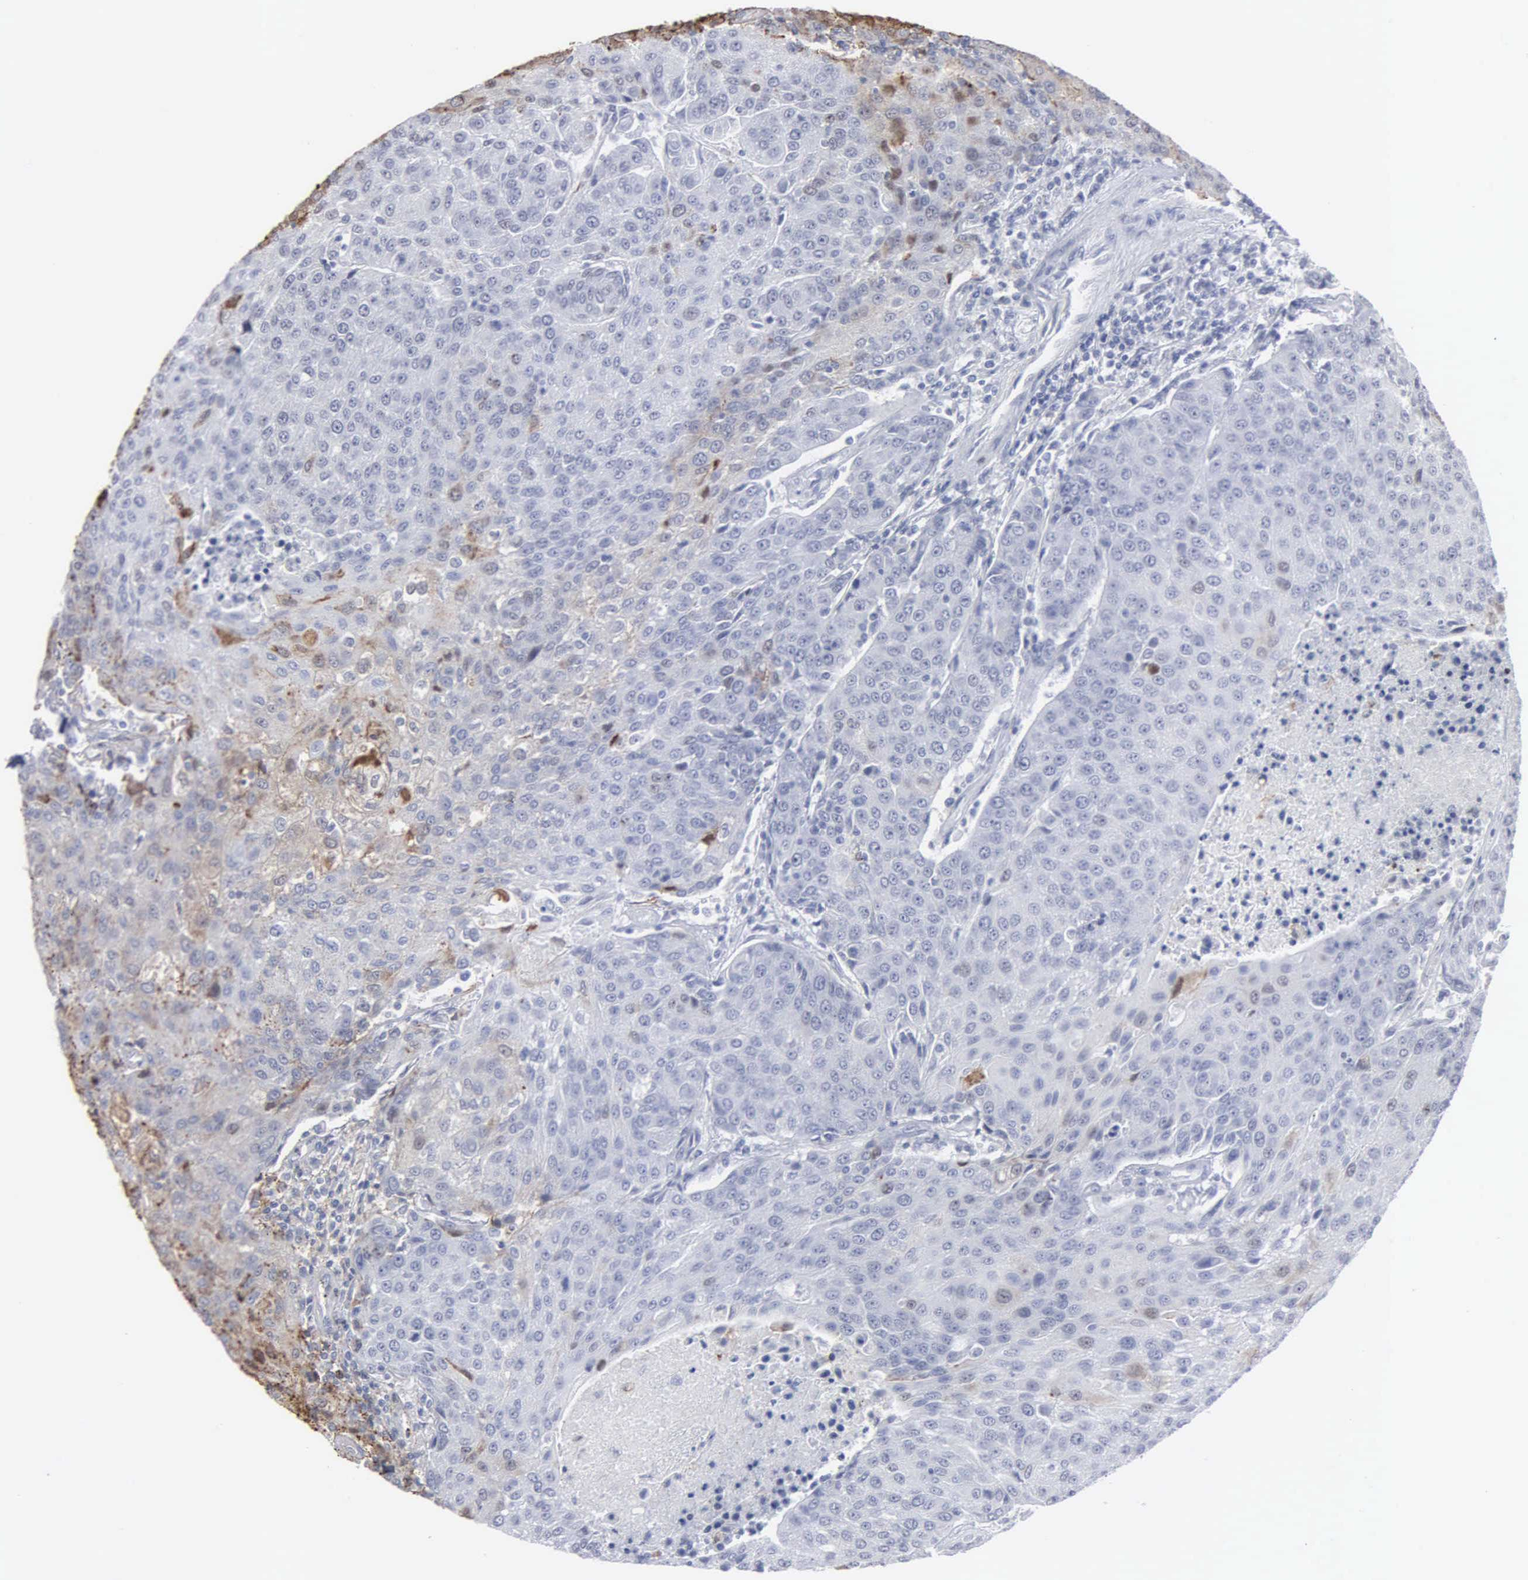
{"staining": {"intensity": "negative", "quantity": "none", "location": "none"}, "tissue": "urothelial cancer", "cell_type": "Tumor cells", "image_type": "cancer", "snomed": [{"axis": "morphology", "description": "Urothelial carcinoma, High grade"}, {"axis": "topography", "description": "Urinary bladder"}], "caption": "This is an immunohistochemistry (IHC) photomicrograph of human high-grade urothelial carcinoma. There is no expression in tumor cells.", "gene": "SPIN3", "patient": {"sex": "female", "age": 85}}